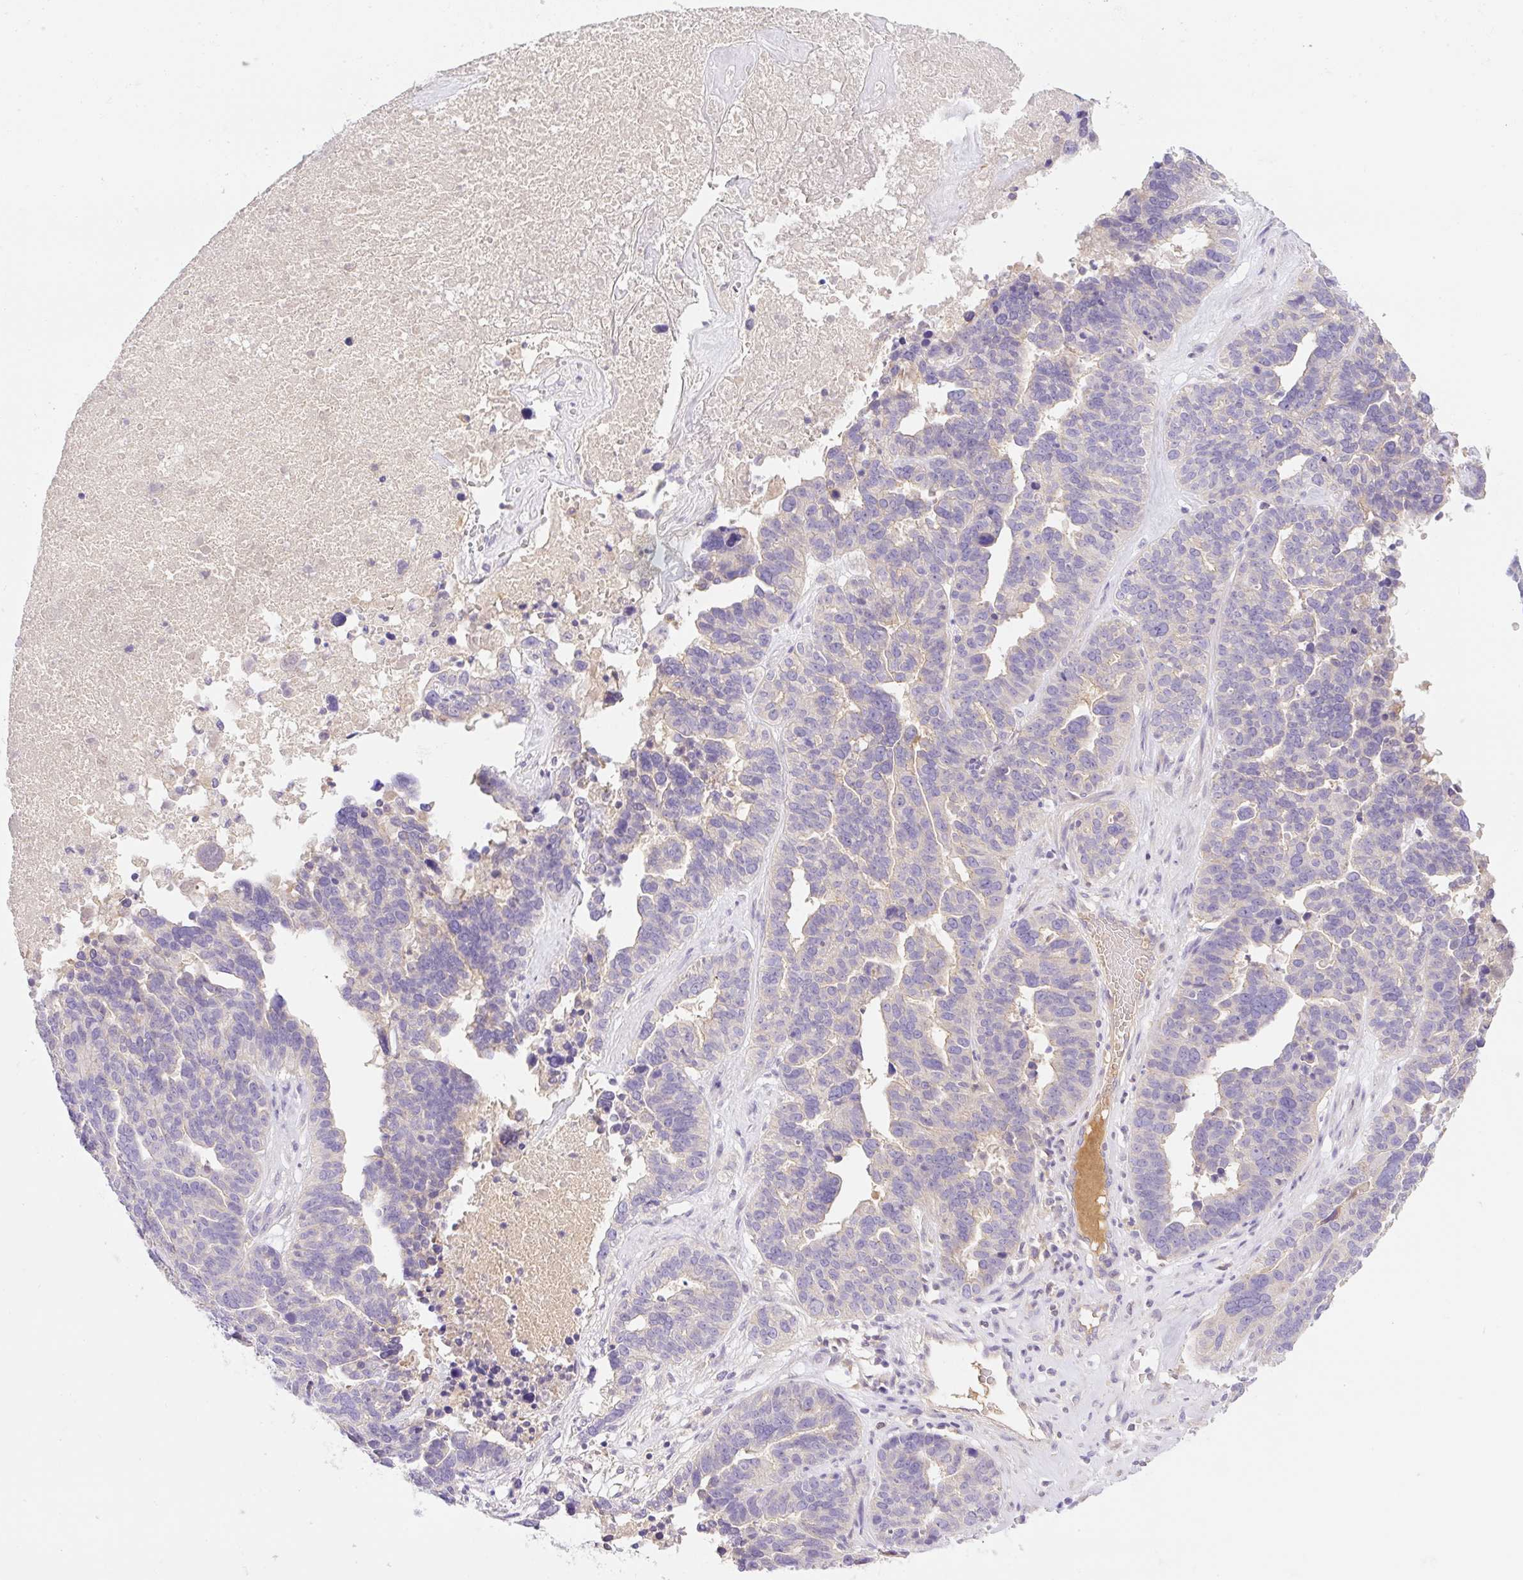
{"staining": {"intensity": "negative", "quantity": "none", "location": "none"}, "tissue": "ovarian cancer", "cell_type": "Tumor cells", "image_type": "cancer", "snomed": [{"axis": "morphology", "description": "Cystadenocarcinoma, serous, NOS"}, {"axis": "topography", "description": "Ovary"}], "caption": "An image of human ovarian serous cystadenocarcinoma is negative for staining in tumor cells.", "gene": "DENND5A", "patient": {"sex": "female", "age": 59}}